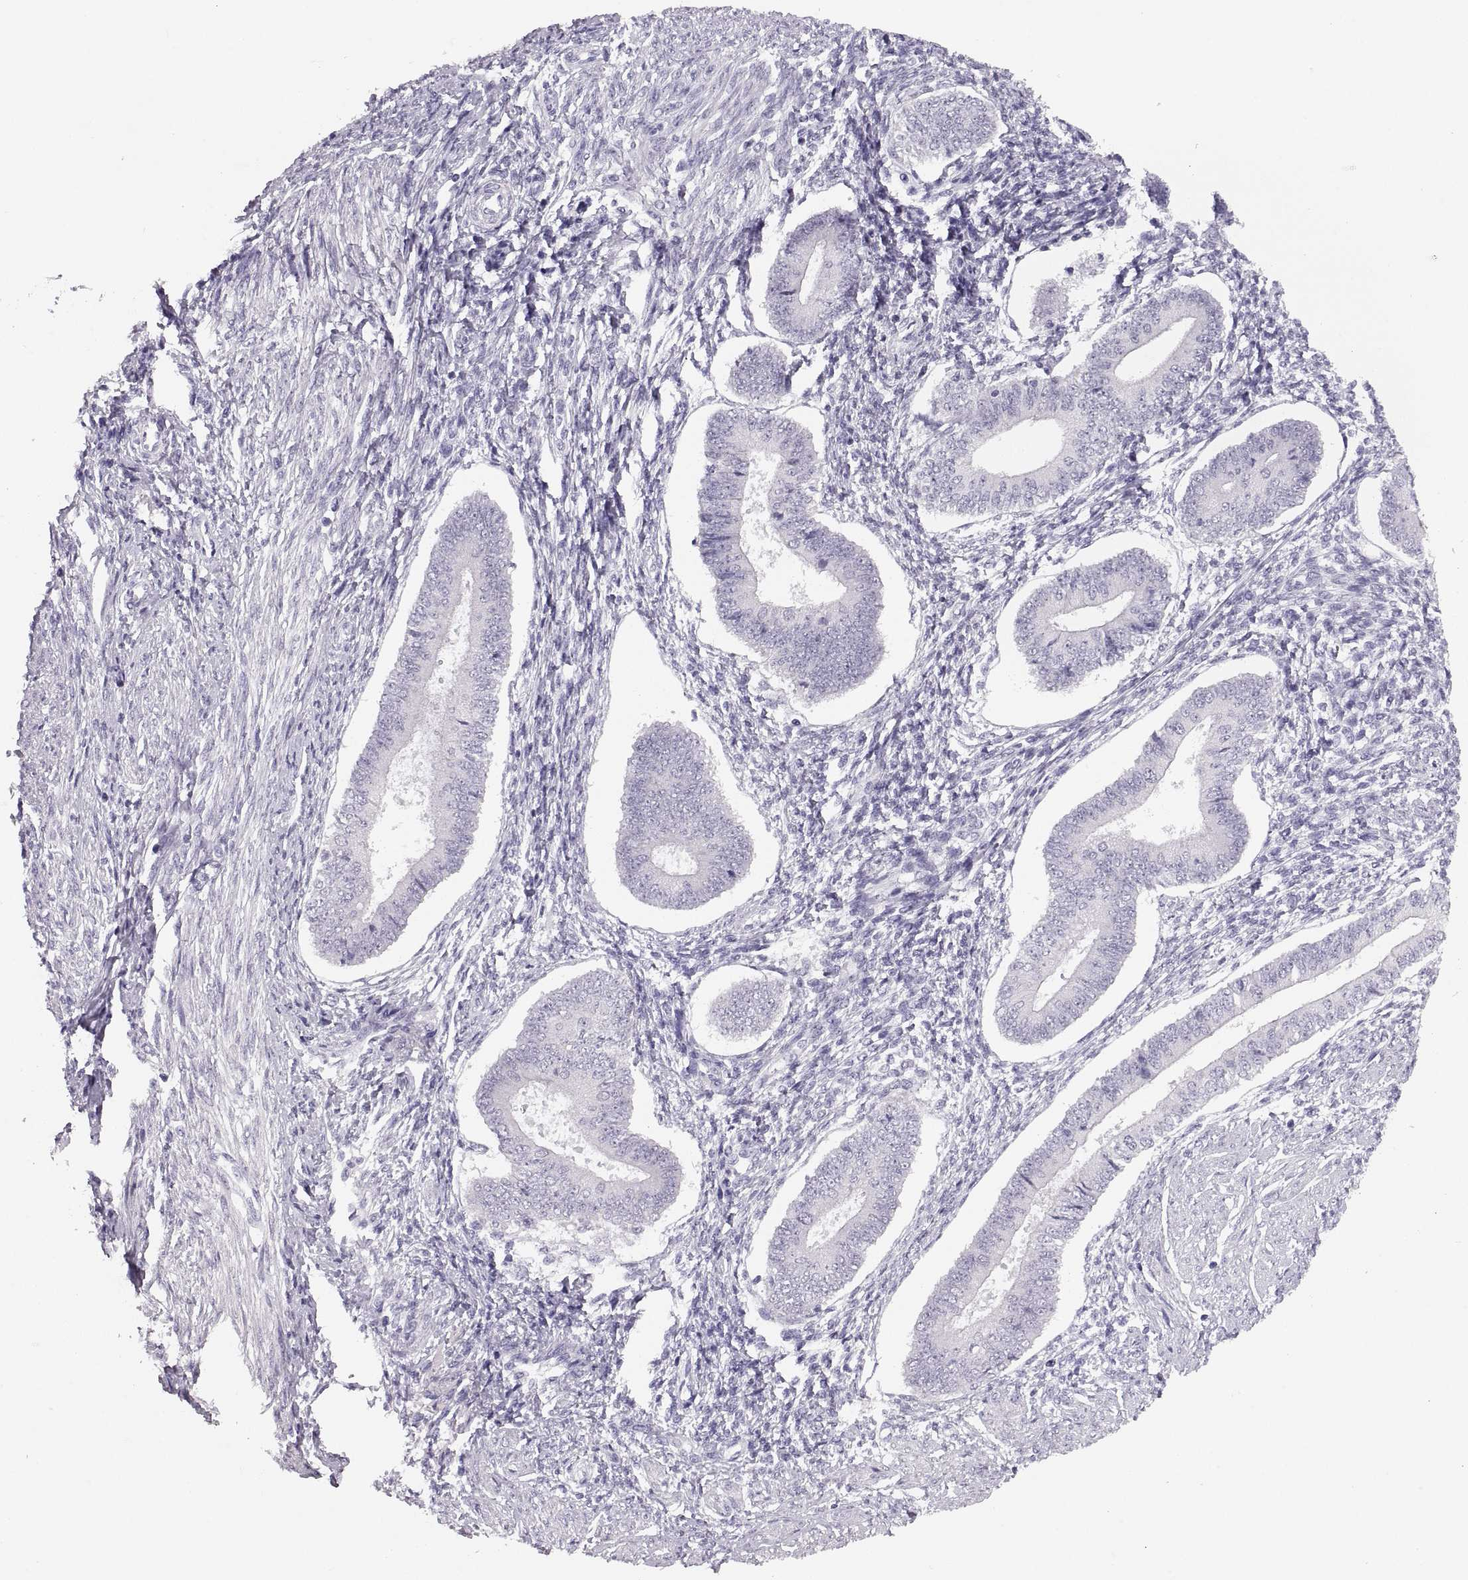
{"staining": {"intensity": "negative", "quantity": "none", "location": "none"}, "tissue": "endometrium", "cell_type": "Cells in endometrial stroma", "image_type": "normal", "snomed": [{"axis": "morphology", "description": "Normal tissue, NOS"}, {"axis": "topography", "description": "Endometrium"}], "caption": "Immunohistochemistry (IHC) of benign human endometrium exhibits no staining in cells in endometrial stroma.", "gene": "ADH6", "patient": {"sex": "female", "age": 42}}